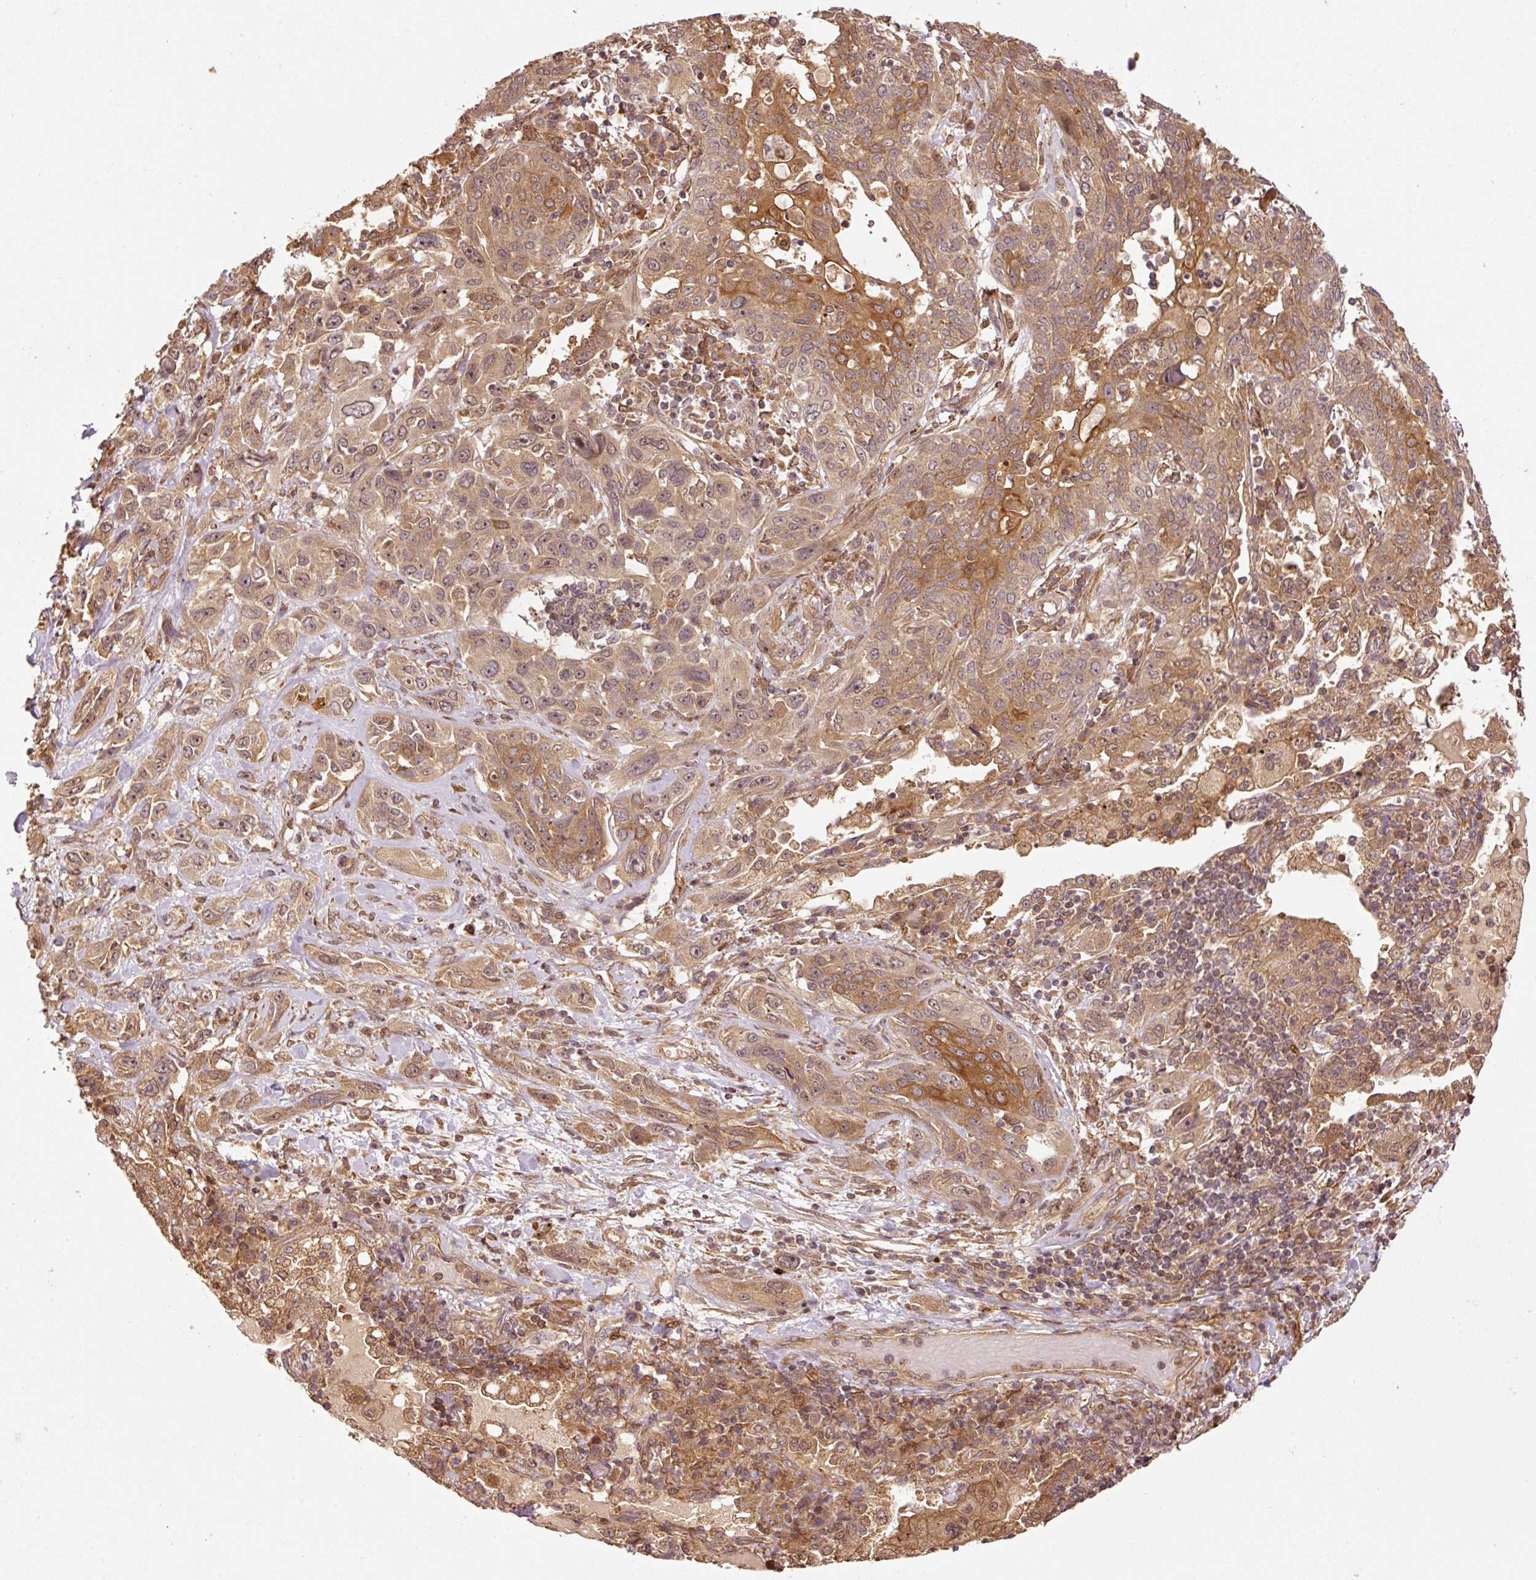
{"staining": {"intensity": "moderate", "quantity": ">75%", "location": "cytoplasmic/membranous,nuclear"}, "tissue": "lung cancer", "cell_type": "Tumor cells", "image_type": "cancer", "snomed": [{"axis": "morphology", "description": "Squamous cell carcinoma, NOS"}, {"axis": "topography", "description": "Lung"}], "caption": "This histopathology image shows IHC staining of human lung cancer, with medium moderate cytoplasmic/membranous and nuclear positivity in about >75% of tumor cells.", "gene": "OXER1", "patient": {"sex": "female", "age": 70}}